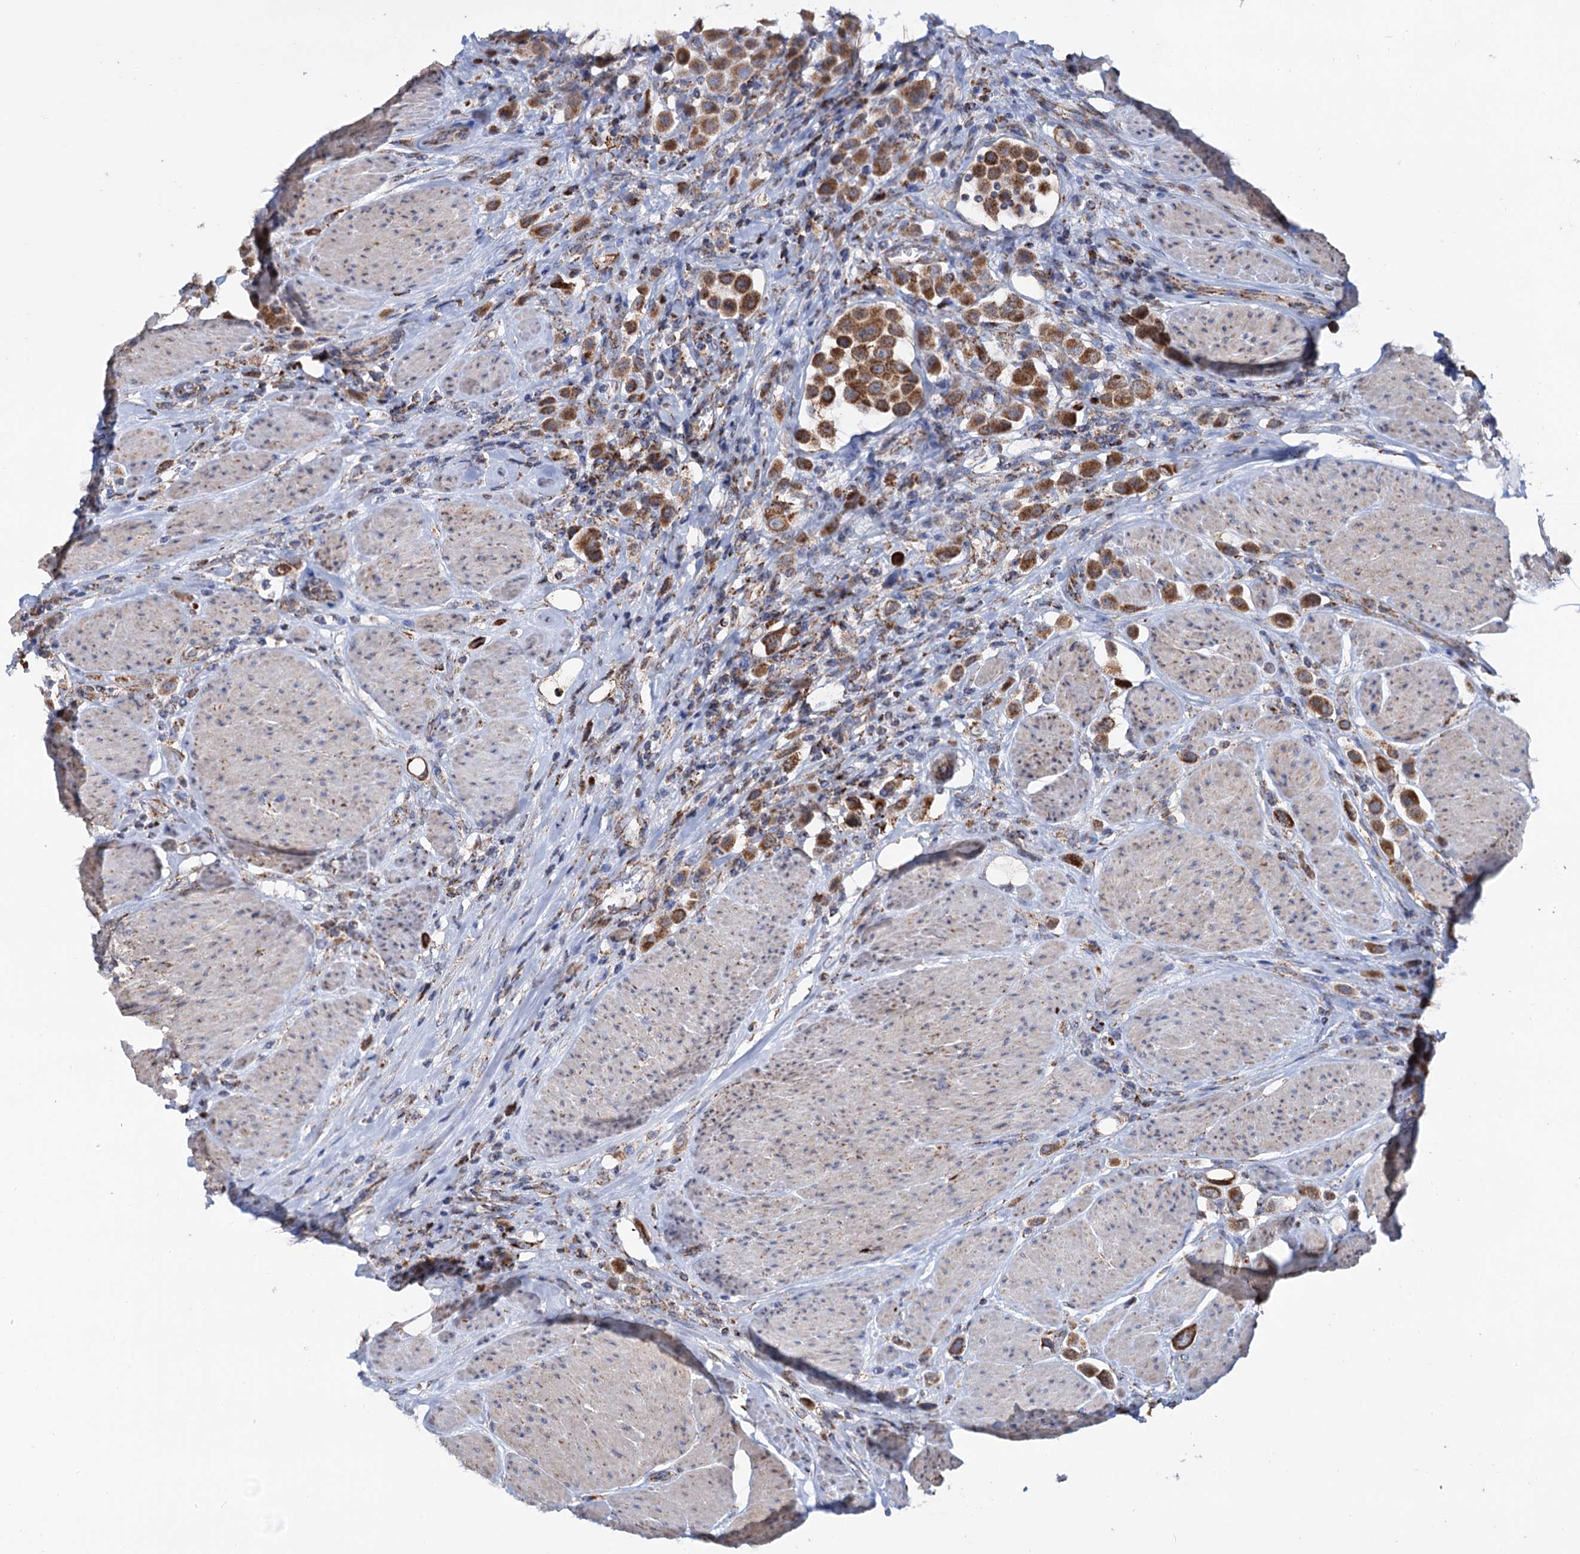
{"staining": {"intensity": "strong", "quantity": ">75%", "location": "cytoplasmic/membranous"}, "tissue": "urothelial cancer", "cell_type": "Tumor cells", "image_type": "cancer", "snomed": [{"axis": "morphology", "description": "Urothelial carcinoma, High grade"}, {"axis": "topography", "description": "Urinary bladder"}], "caption": "Urothelial cancer was stained to show a protein in brown. There is high levels of strong cytoplasmic/membranous staining in about >75% of tumor cells. The staining was performed using DAB (3,3'-diaminobenzidine) to visualize the protein expression in brown, while the nuclei were stained in blue with hematoxylin (Magnification: 20x).", "gene": "C2CD3", "patient": {"sex": "male", "age": 50}}